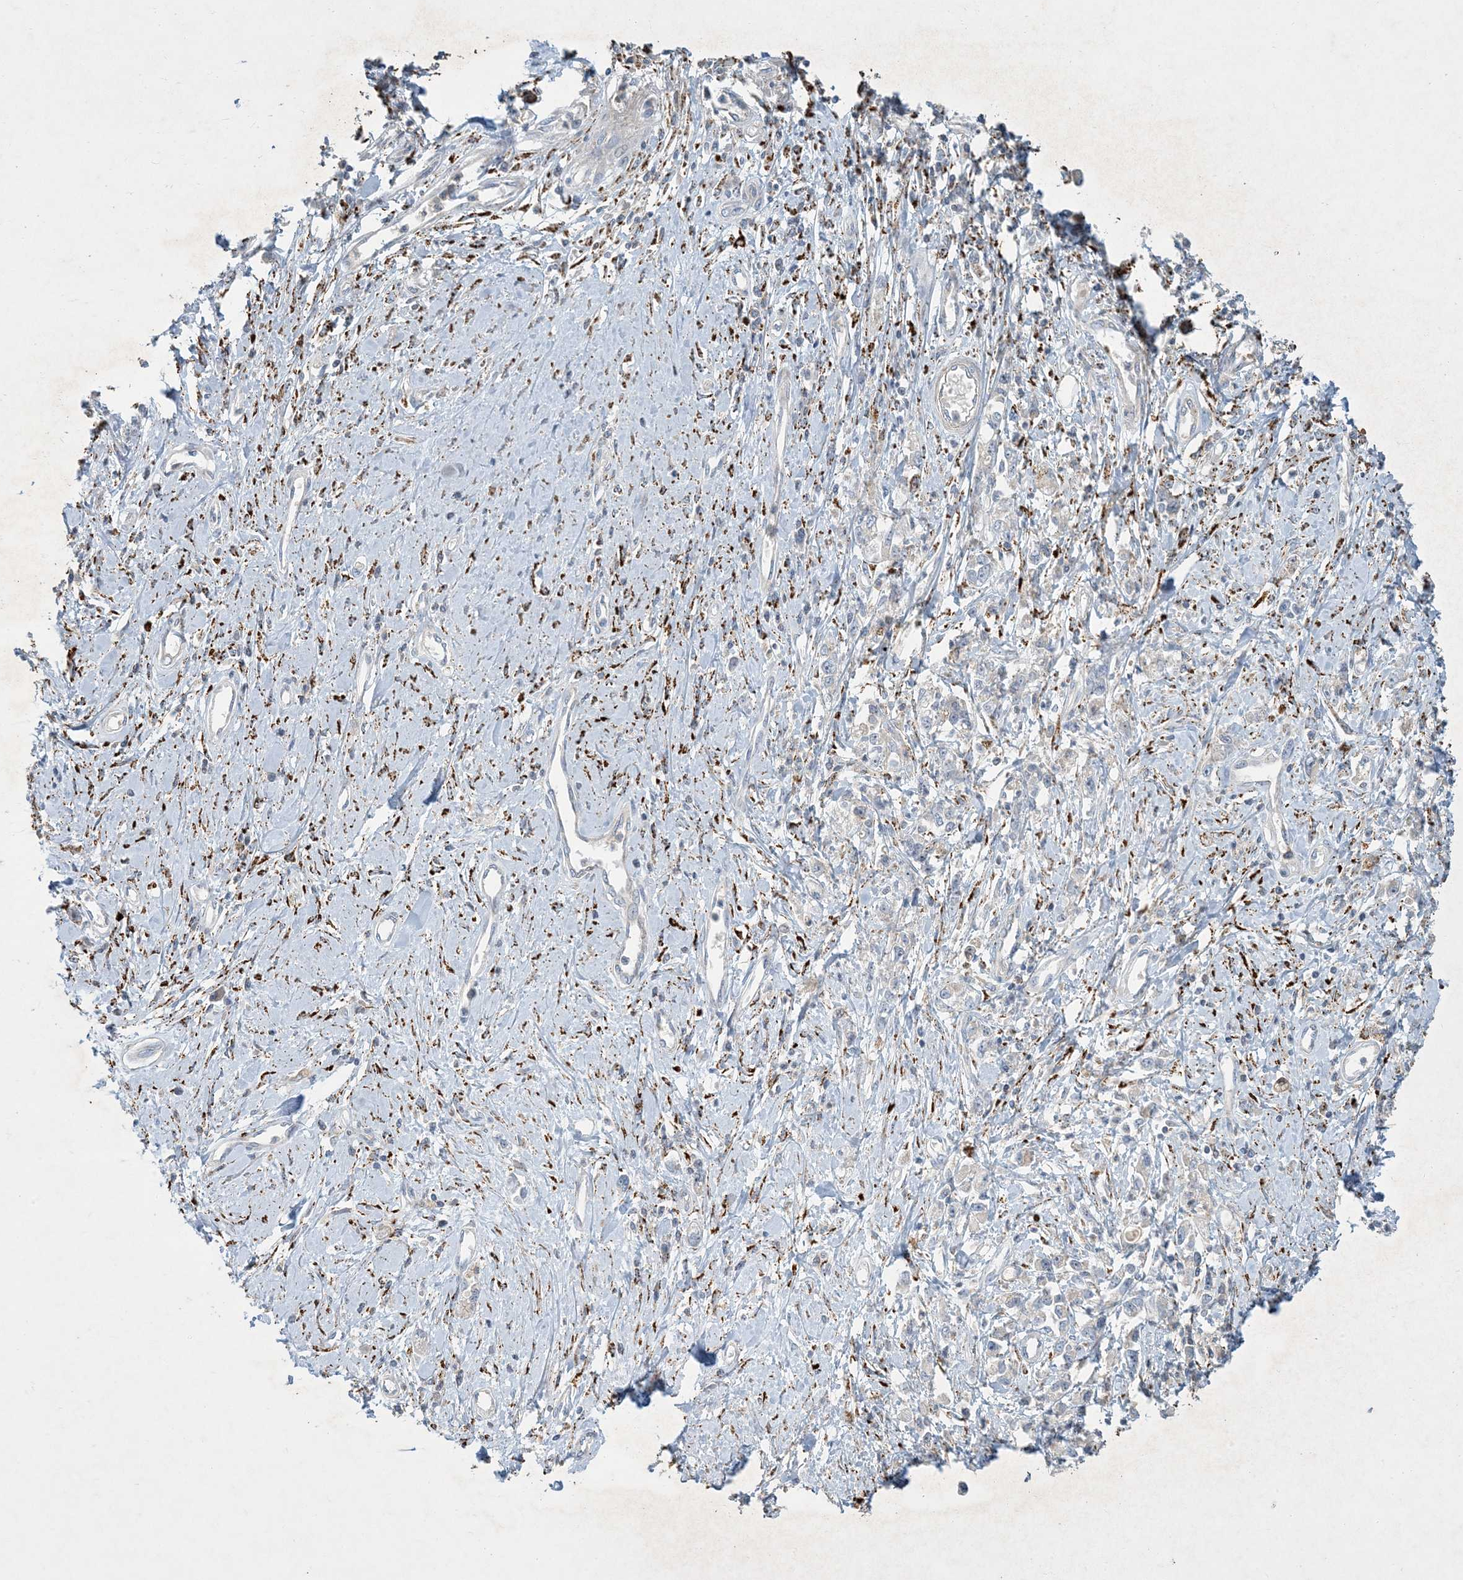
{"staining": {"intensity": "negative", "quantity": "none", "location": "none"}, "tissue": "stomach cancer", "cell_type": "Tumor cells", "image_type": "cancer", "snomed": [{"axis": "morphology", "description": "Adenocarcinoma, NOS"}, {"axis": "topography", "description": "Stomach"}], "caption": "Immunohistochemistry image of neoplastic tissue: stomach cancer stained with DAB (3,3'-diaminobenzidine) displays no significant protein staining in tumor cells.", "gene": "LTN1", "patient": {"sex": "female", "age": 76}}